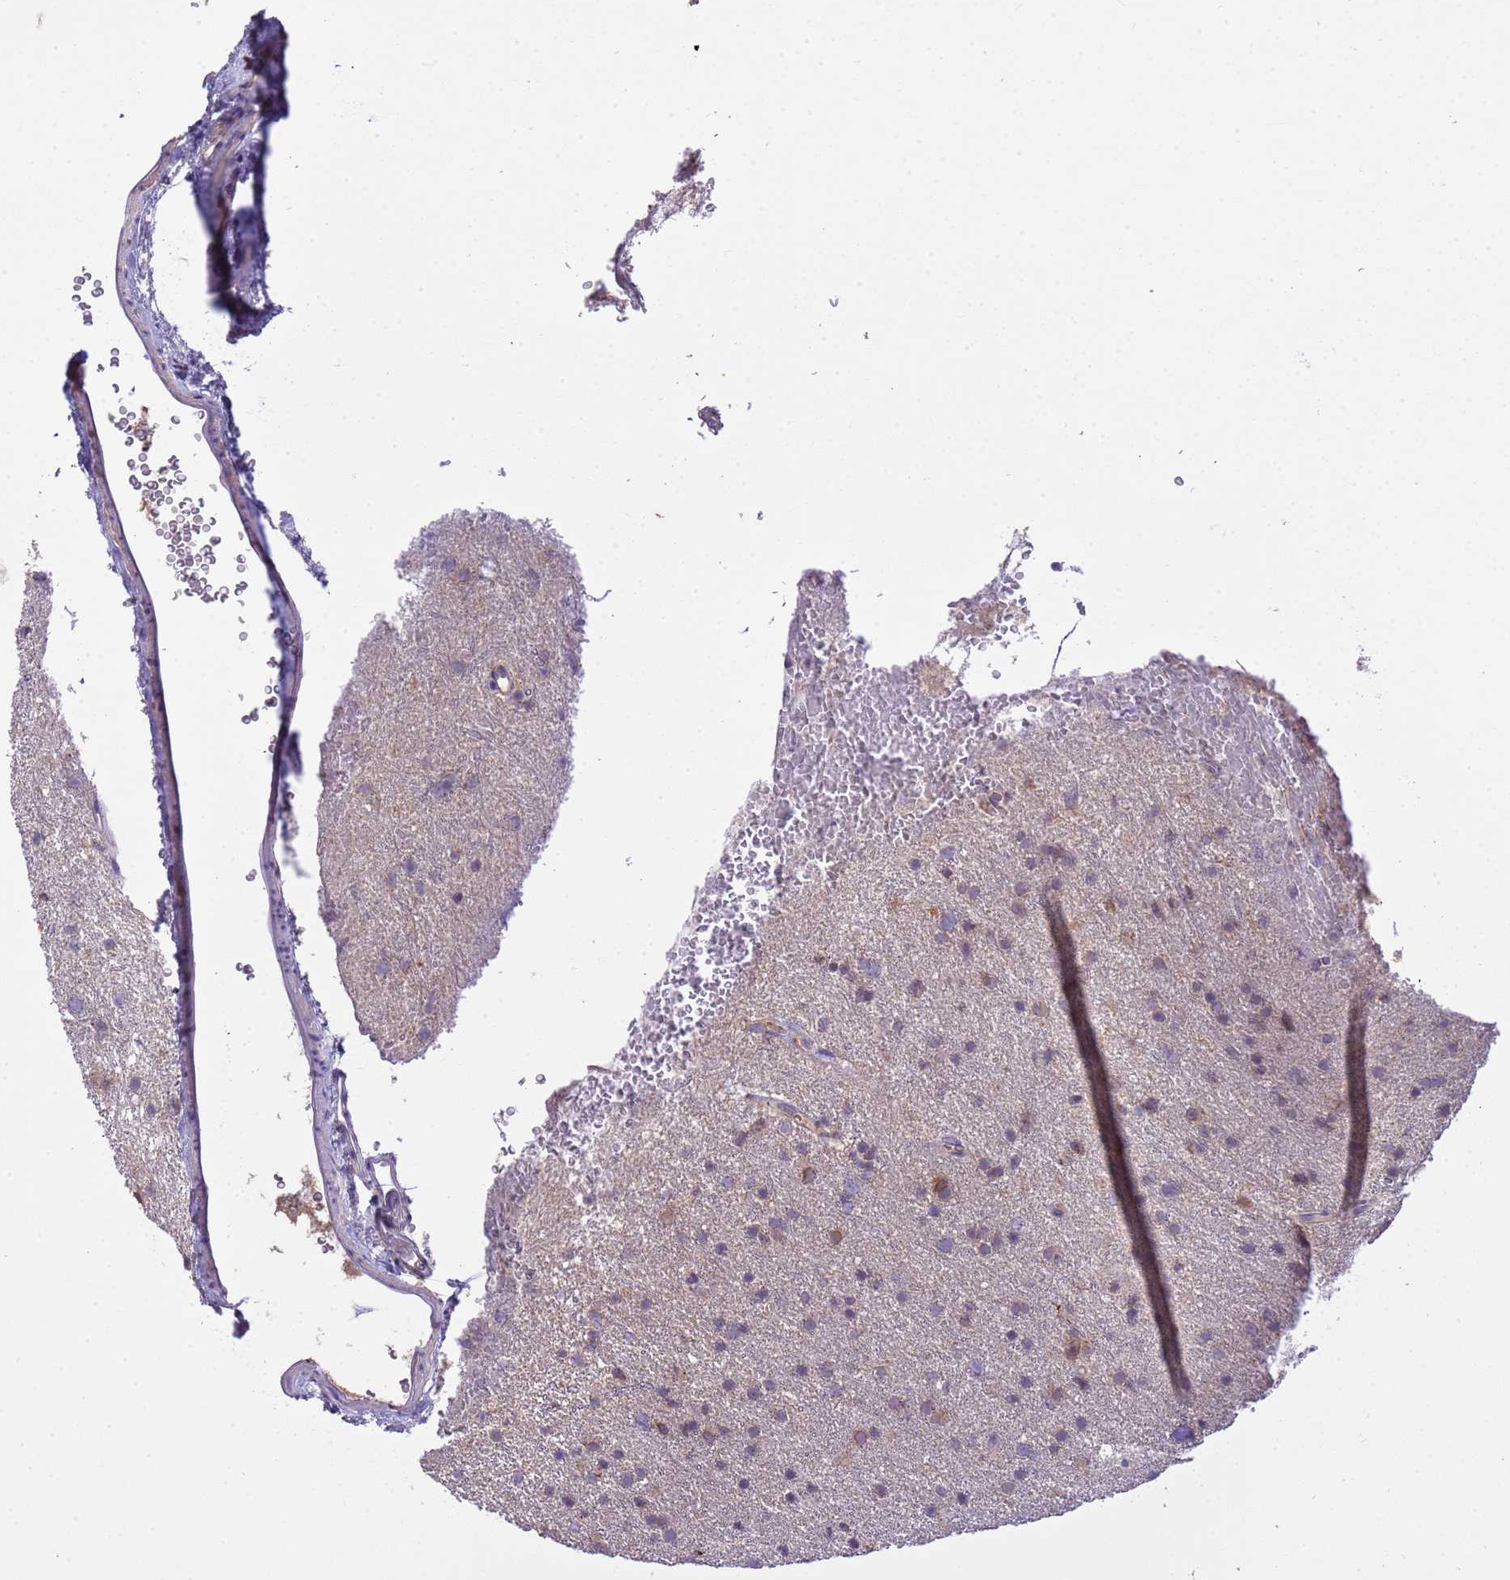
{"staining": {"intensity": "moderate", "quantity": "<25%", "location": "cytoplasmic/membranous,nuclear"}, "tissue": "glioma", "cell_type": "Tumor cells", "image_type": "cancer", "snomed": [{"axis": "morphology", "description": "Glioma, malignant, Low grade"}, {"axis": "topography", "description": "Cerebral cortex"}], "caption": "A low amount of moderate cytoplasmic/membranous and nuclear expression is seen in approximately <25% of tumor cells in glioma tissue.", "gene": "PLCXD3", "patient": {"sex": "female", "age": 39}}